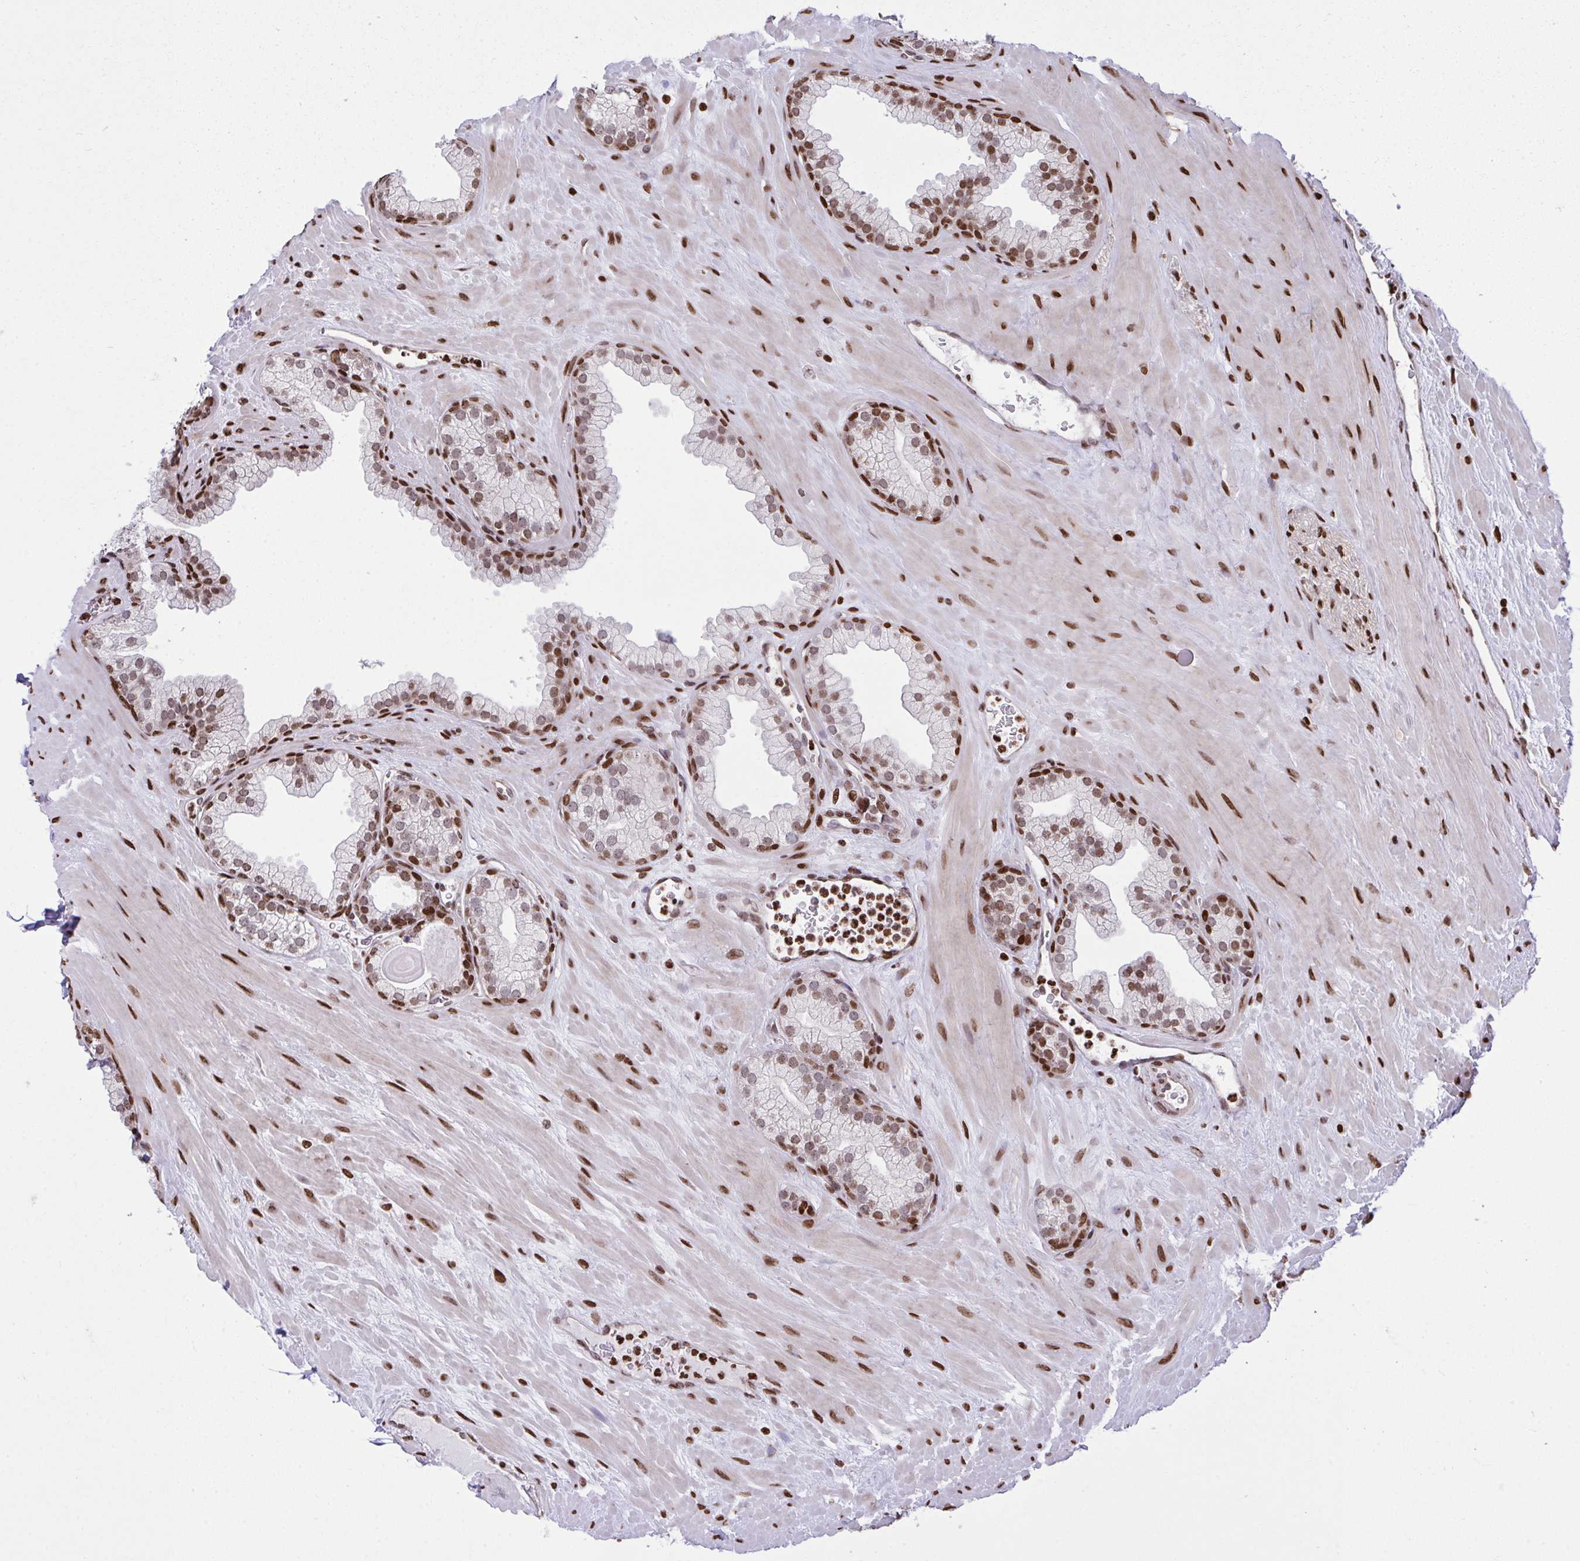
{"staining": {"intensity": "moderate", "quantity": ">75%", "location": "nuclear"}, "tissue": "prostate", "cell_type": "Glandular cells", "image_type": "normal", "snomed": [{"axis": "morphology", "description": "Normal tissue, NOS"}, {"axis": "topography", "description": "Prostate"}, {"axis": "topography", "description": "Peripheral nerve tissue"}], "caption": "Moderate nuclear staining for a protein is appreciated in about >75% of glandular cells of benign prostate using IHC.", "gene": "RAPGEF5", "patient": {"sex": "male", "age": 61}}